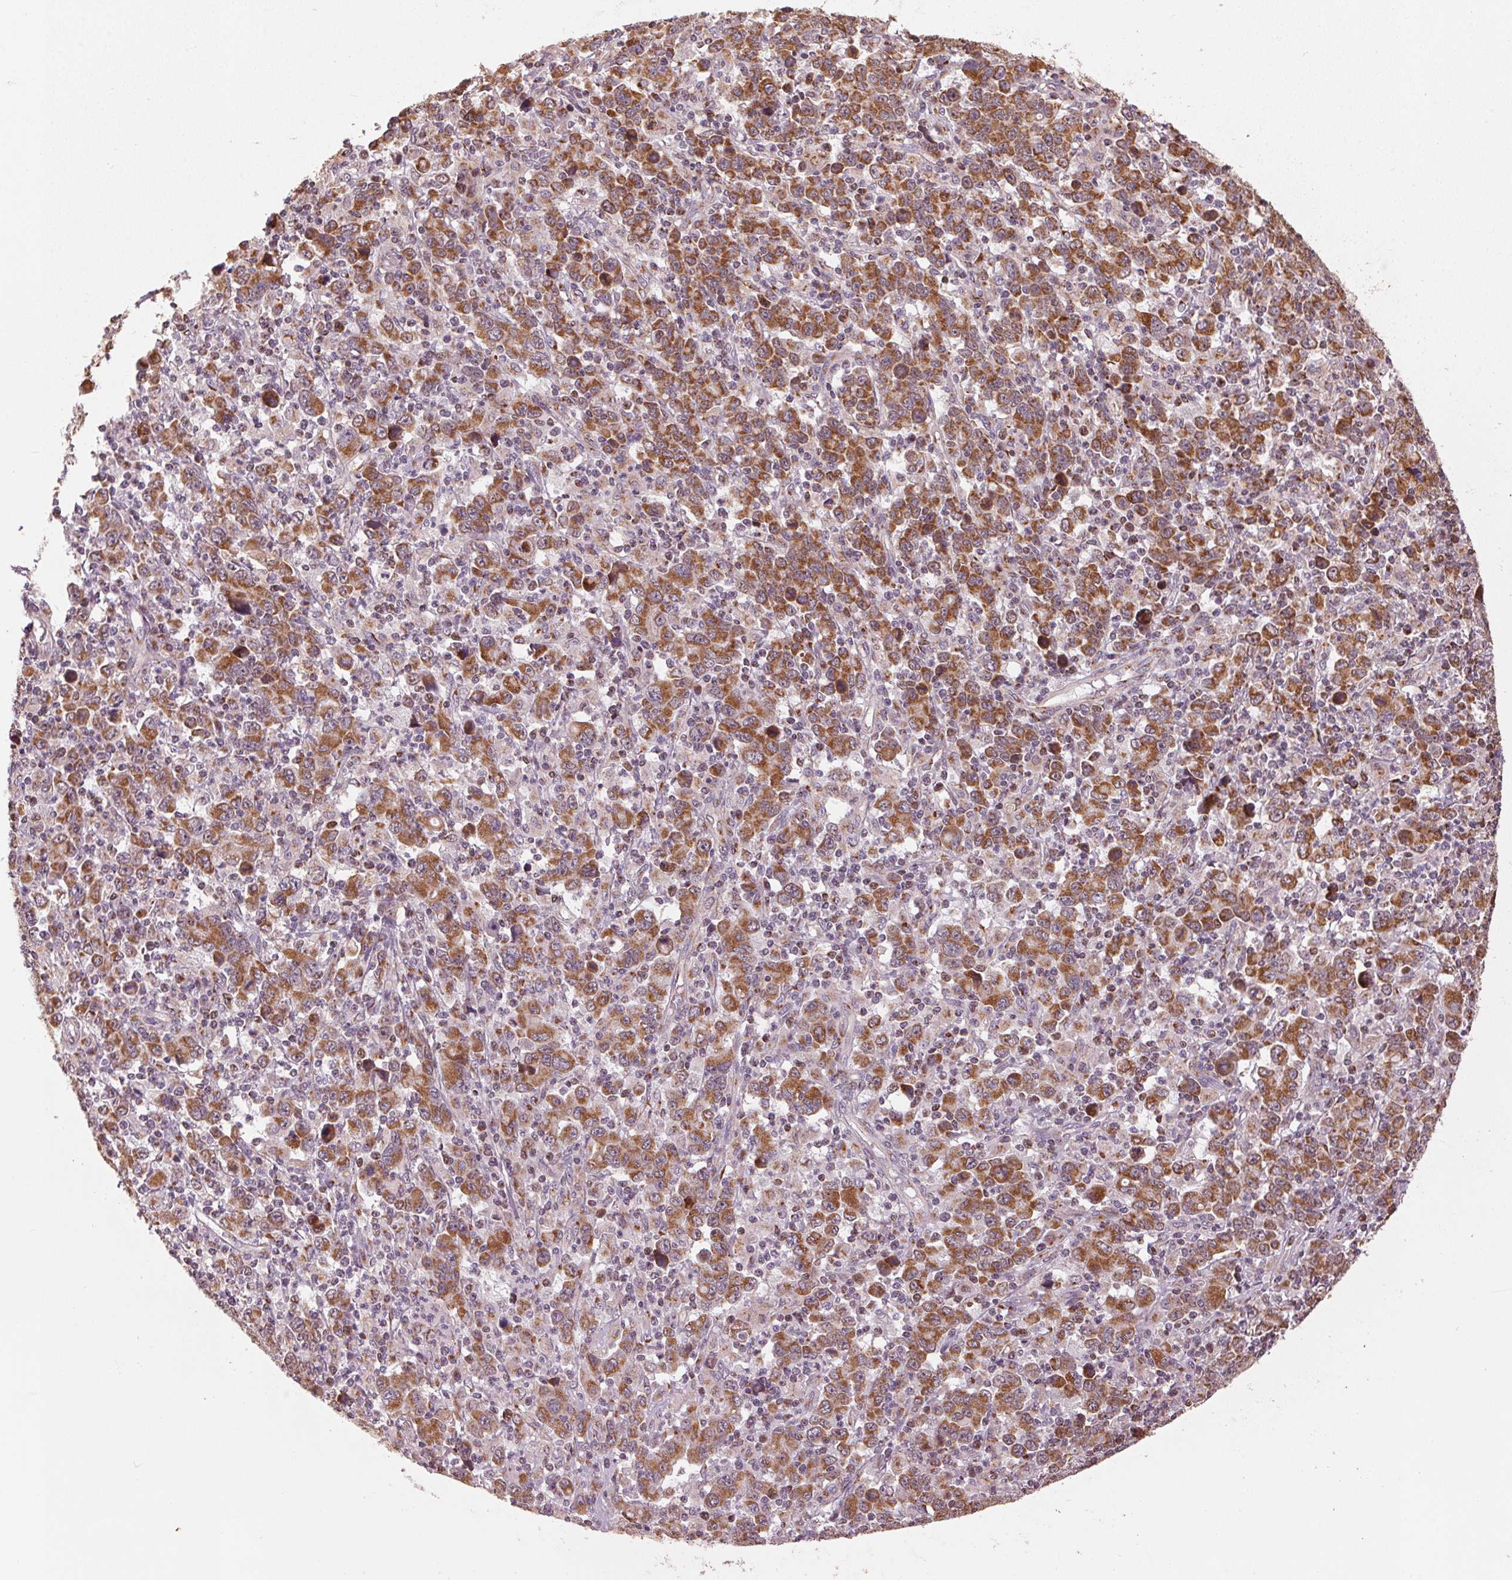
{"staining": {"intensity": "strong", "quantity": ">75%", "location": "cytoplasmic/membranous"}, "tissue": "stomach cancer", "cell_type": "Tumor cells", "image_type": "cancer", "snomed": [{"axis": "morphology", "description": "Adenocarcinoma, NOS"}, {"axis": "topography", "description": "Stomach, upper"}], "caption": "Tumor cells display high levels of strong cytoplasmic/membranous positivity in about >75% of cells in adenocarcinoma (stomach).", "gene": "TOMM70", "patient": {"sex": "male", "age": 69}}